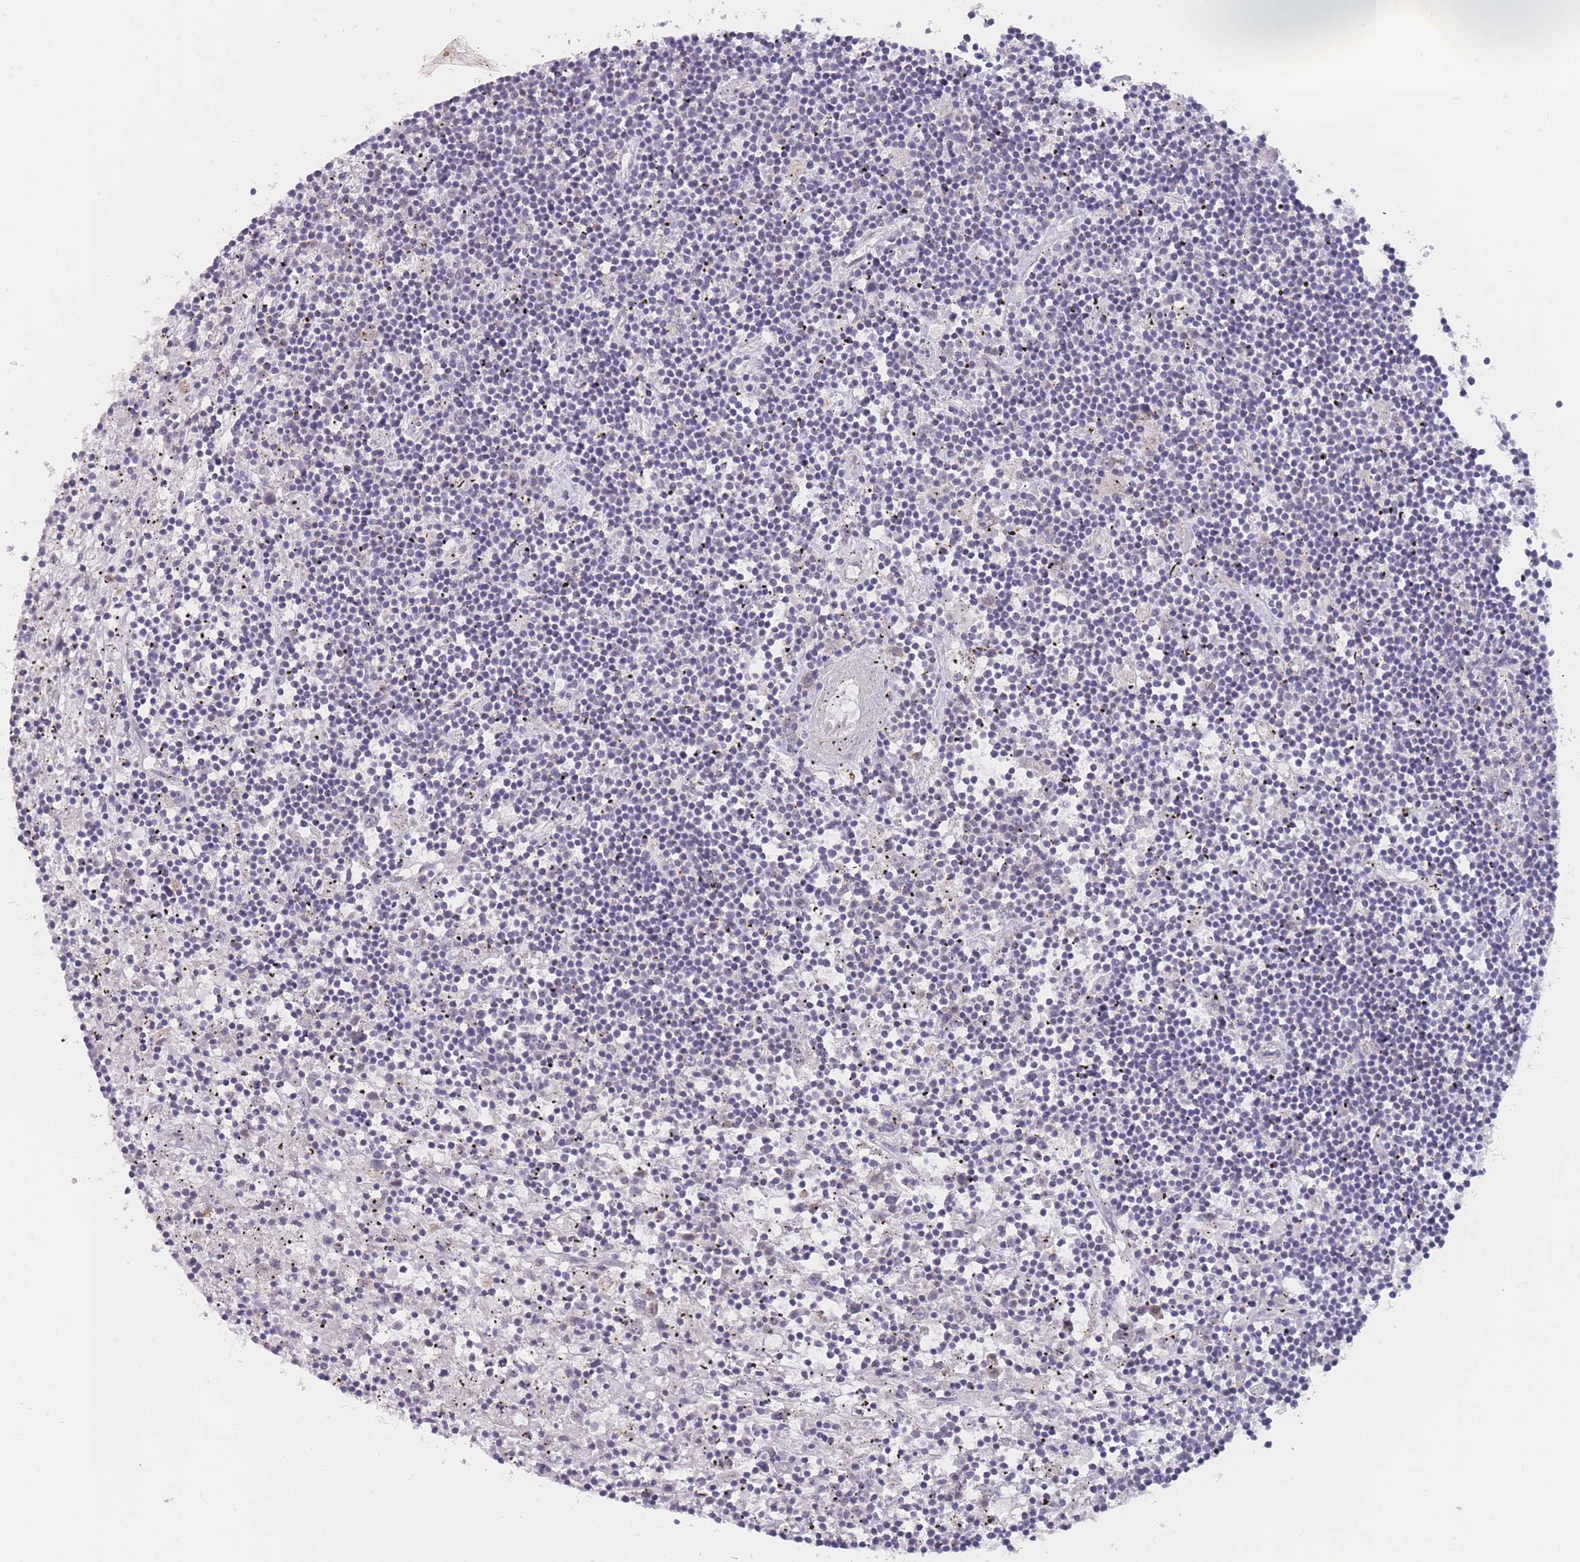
{"staining": {"intensity": "negative", "quantity": "none", "location": "none"}, "tissue": "lymphoma", "cell_type": "Tumor cells", "image_type": "cancer", "snomed": [{"axis": "morphology", "description": "Malignant lymphoma, non-Hodgkin's type, Low grade"}, {"axis": "topography", "description": "Spleen"}], "caption": "Immunohistochemistry (IHC) image of neoplastic tissue: human lymphoma stained with DAB shows no significant protein expression in tumor cells.", "gene": "MRI1", "patient": {"sex": "male", "age": 76}}